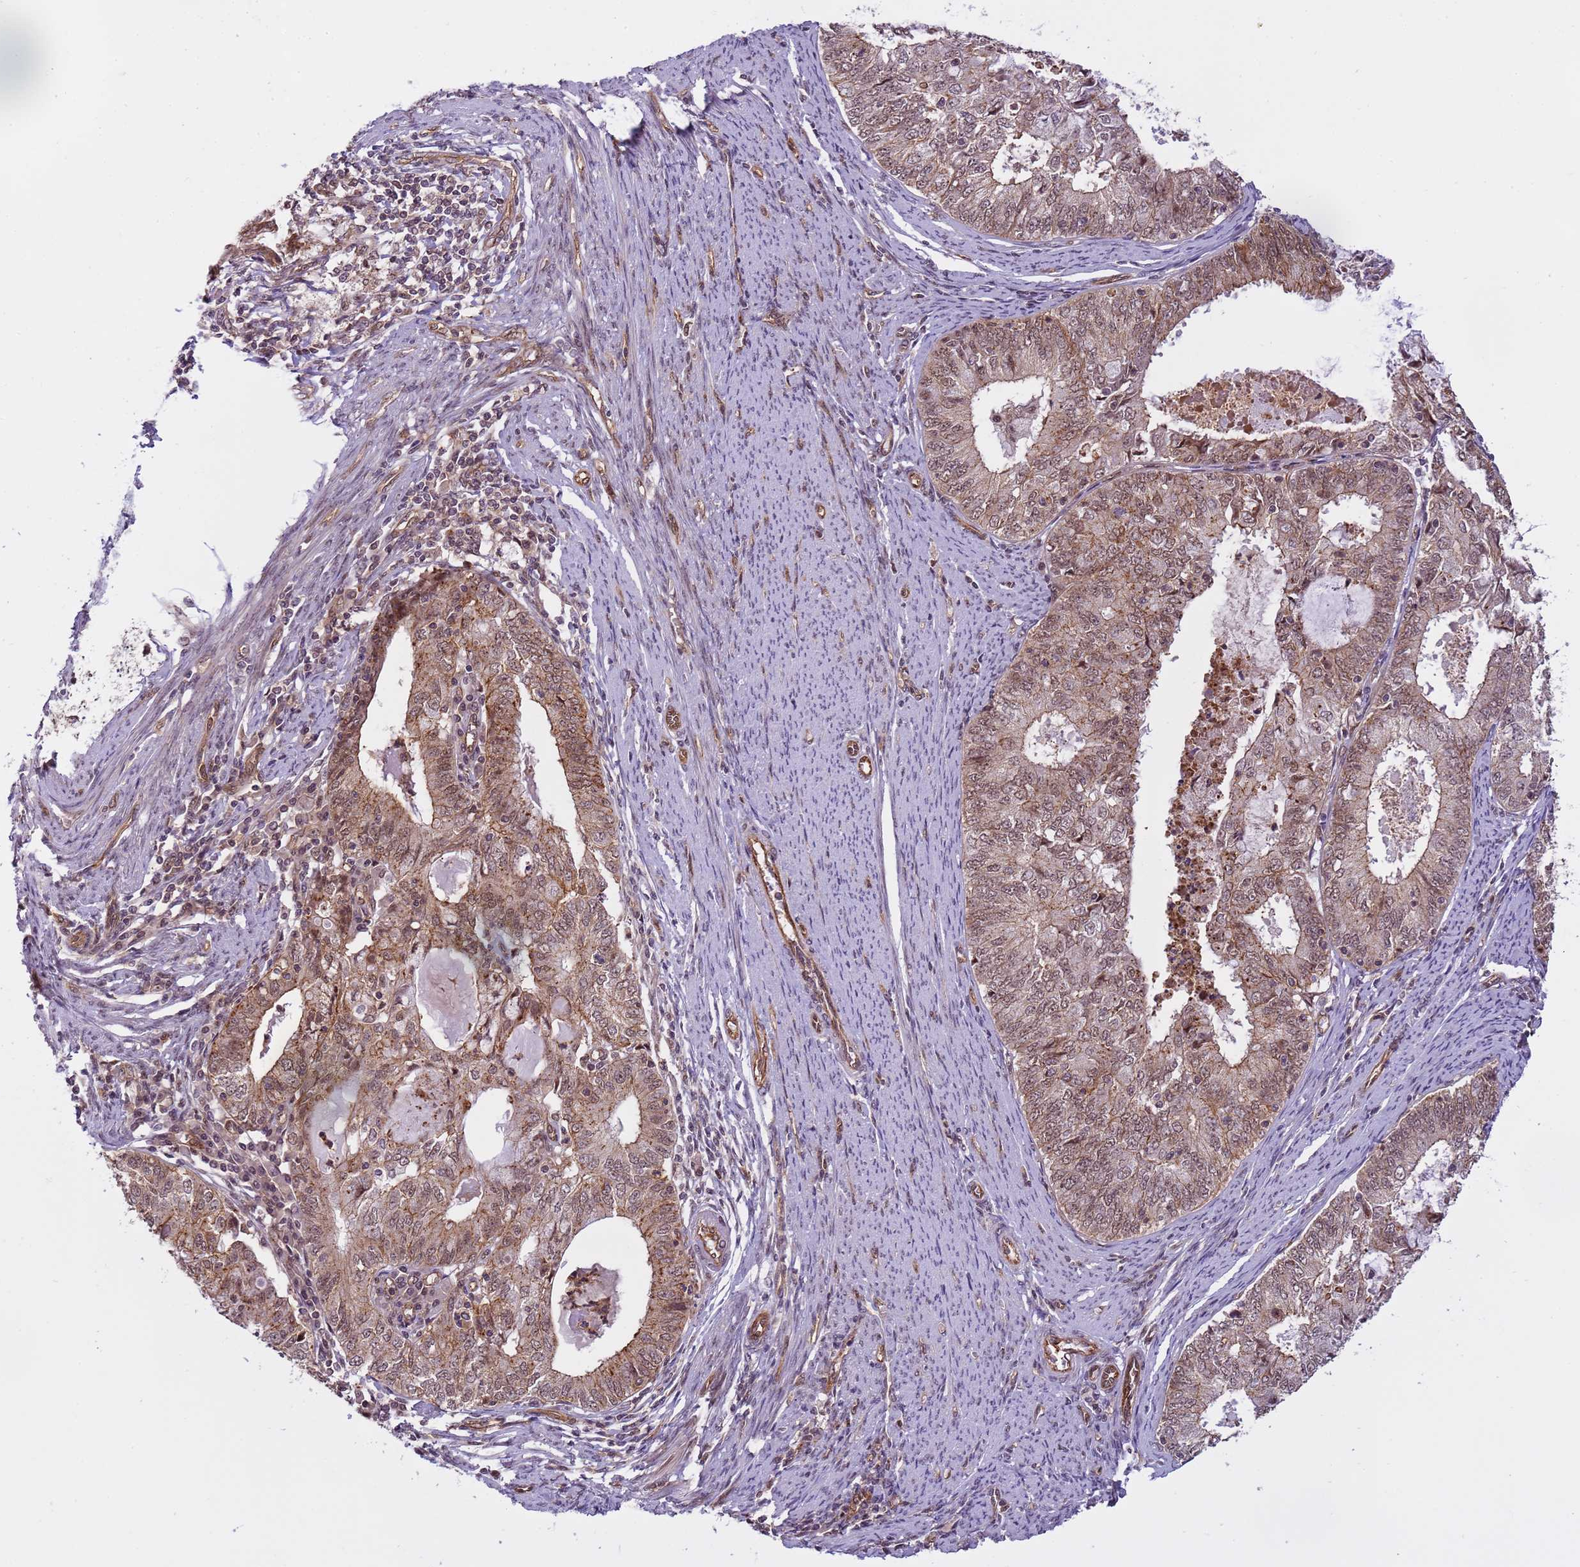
{"staining": {"intensity": "moderate", "quantity": ">75%", "location": "cytoplasmic/membranous,nuclear"}, "tissue": "endometrial cancer", "cell_type": "Tumor cells", "image_type": "cancer", "snomed": [{"axis": "morphology", "description": "Adenocarcinoma, NOS"}, {"axis": "topography", "description": "Endometrium"}], "caption": "There is medium levels of moderate cytoplasmic/membranous and nuclear expression in tumor cells of adenocarcinoma (endometrial), as demonstrated by immunohistochemical staining (brown color).", "gene": "EMC2", "patient": {"sex": "female", "age": 57}}